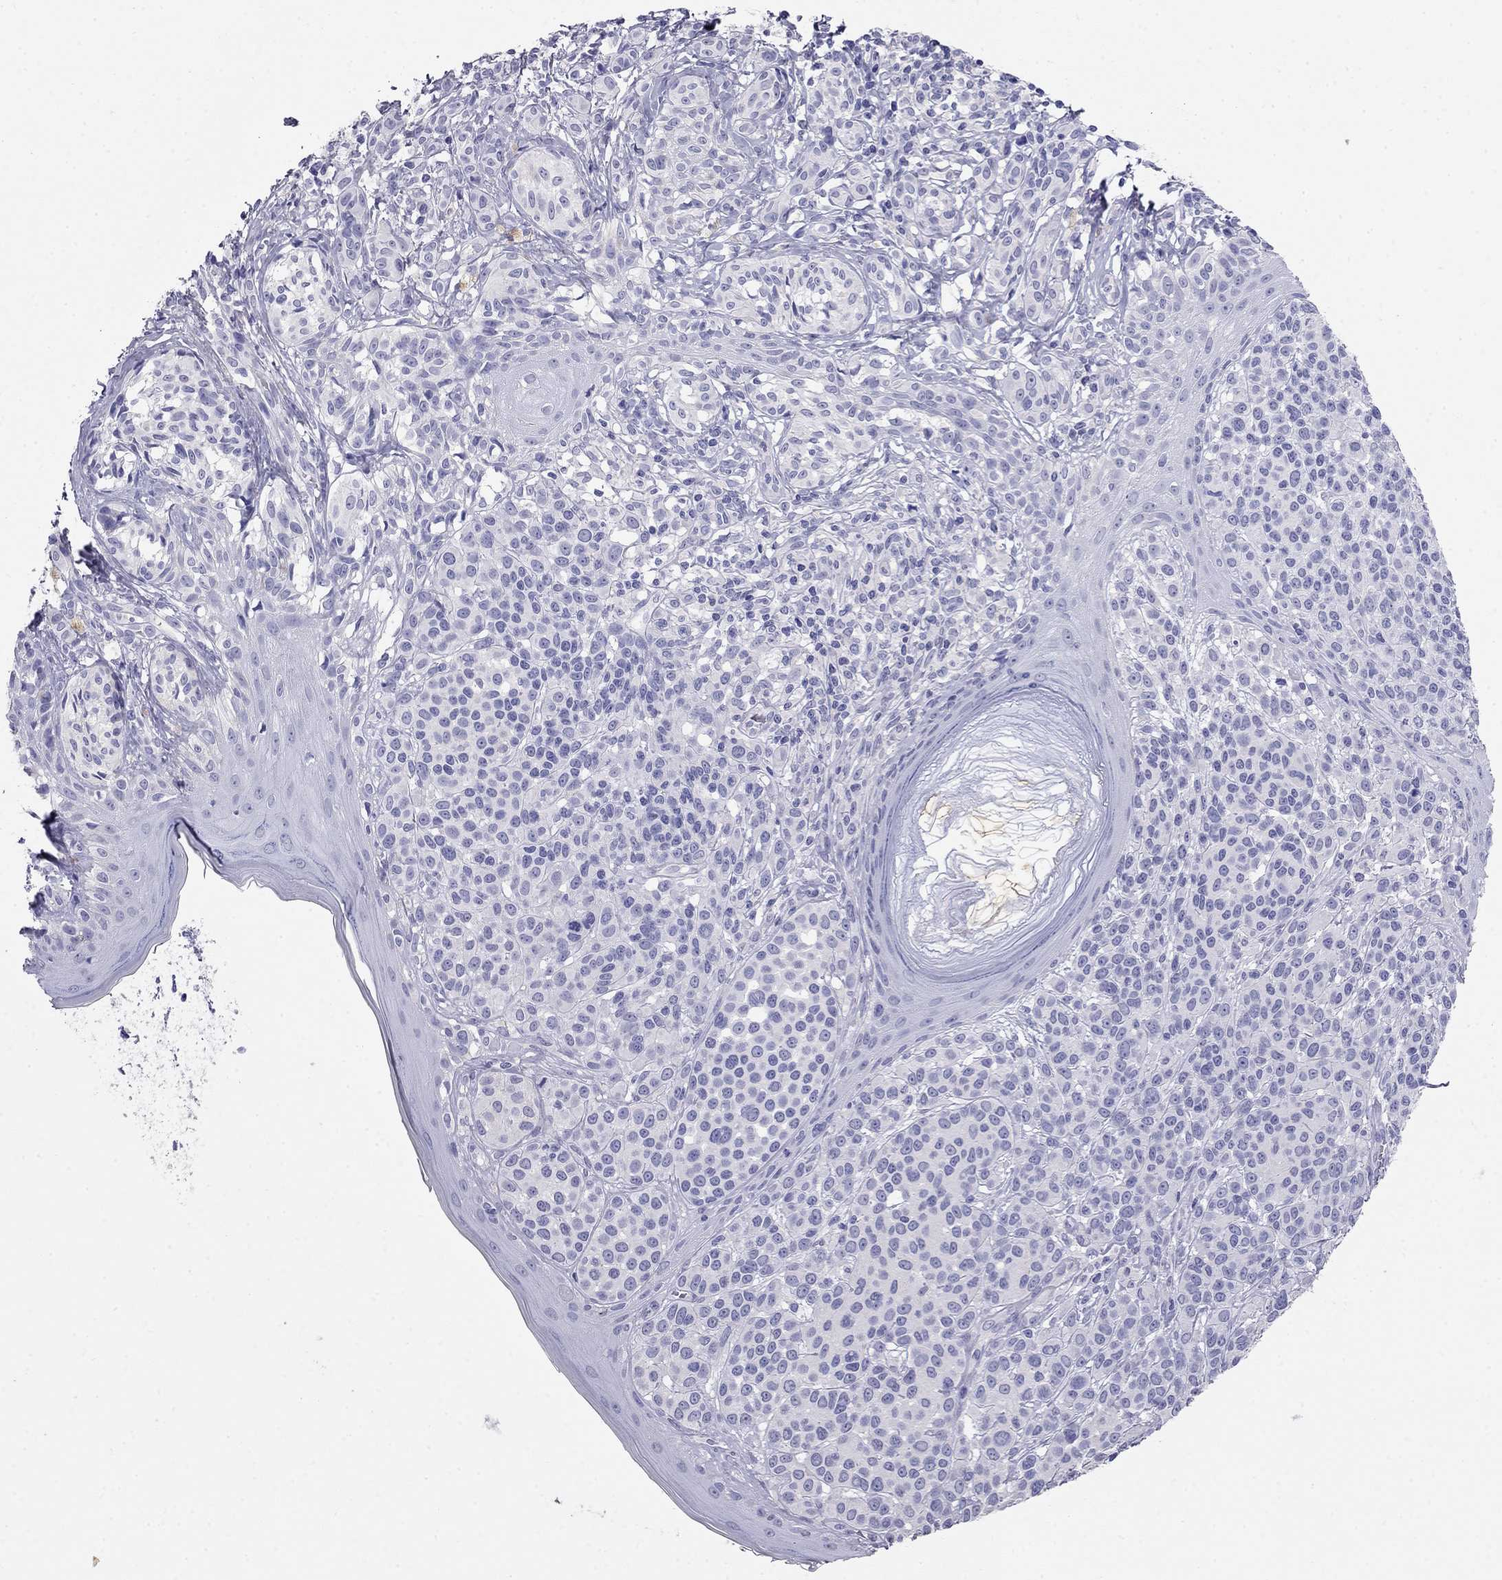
{"staining": {"intensity": "negative", "quantity": "none", "location": "none"}, "tissue": "melanoma", "cell_type": "Tumor cells", "image_type": "cancer", "snomed": [{"axis": "morphology", "description": "Malignant melanoma, NOS"}, {"axis": "topography", "description": "Skin"}], "caption": "Malignant melanoma was stained to show a protein in brown. There is no significant staining in tumor cells.", "gene": "LY6H", "patient": {"sex": "male", "age": 79}}